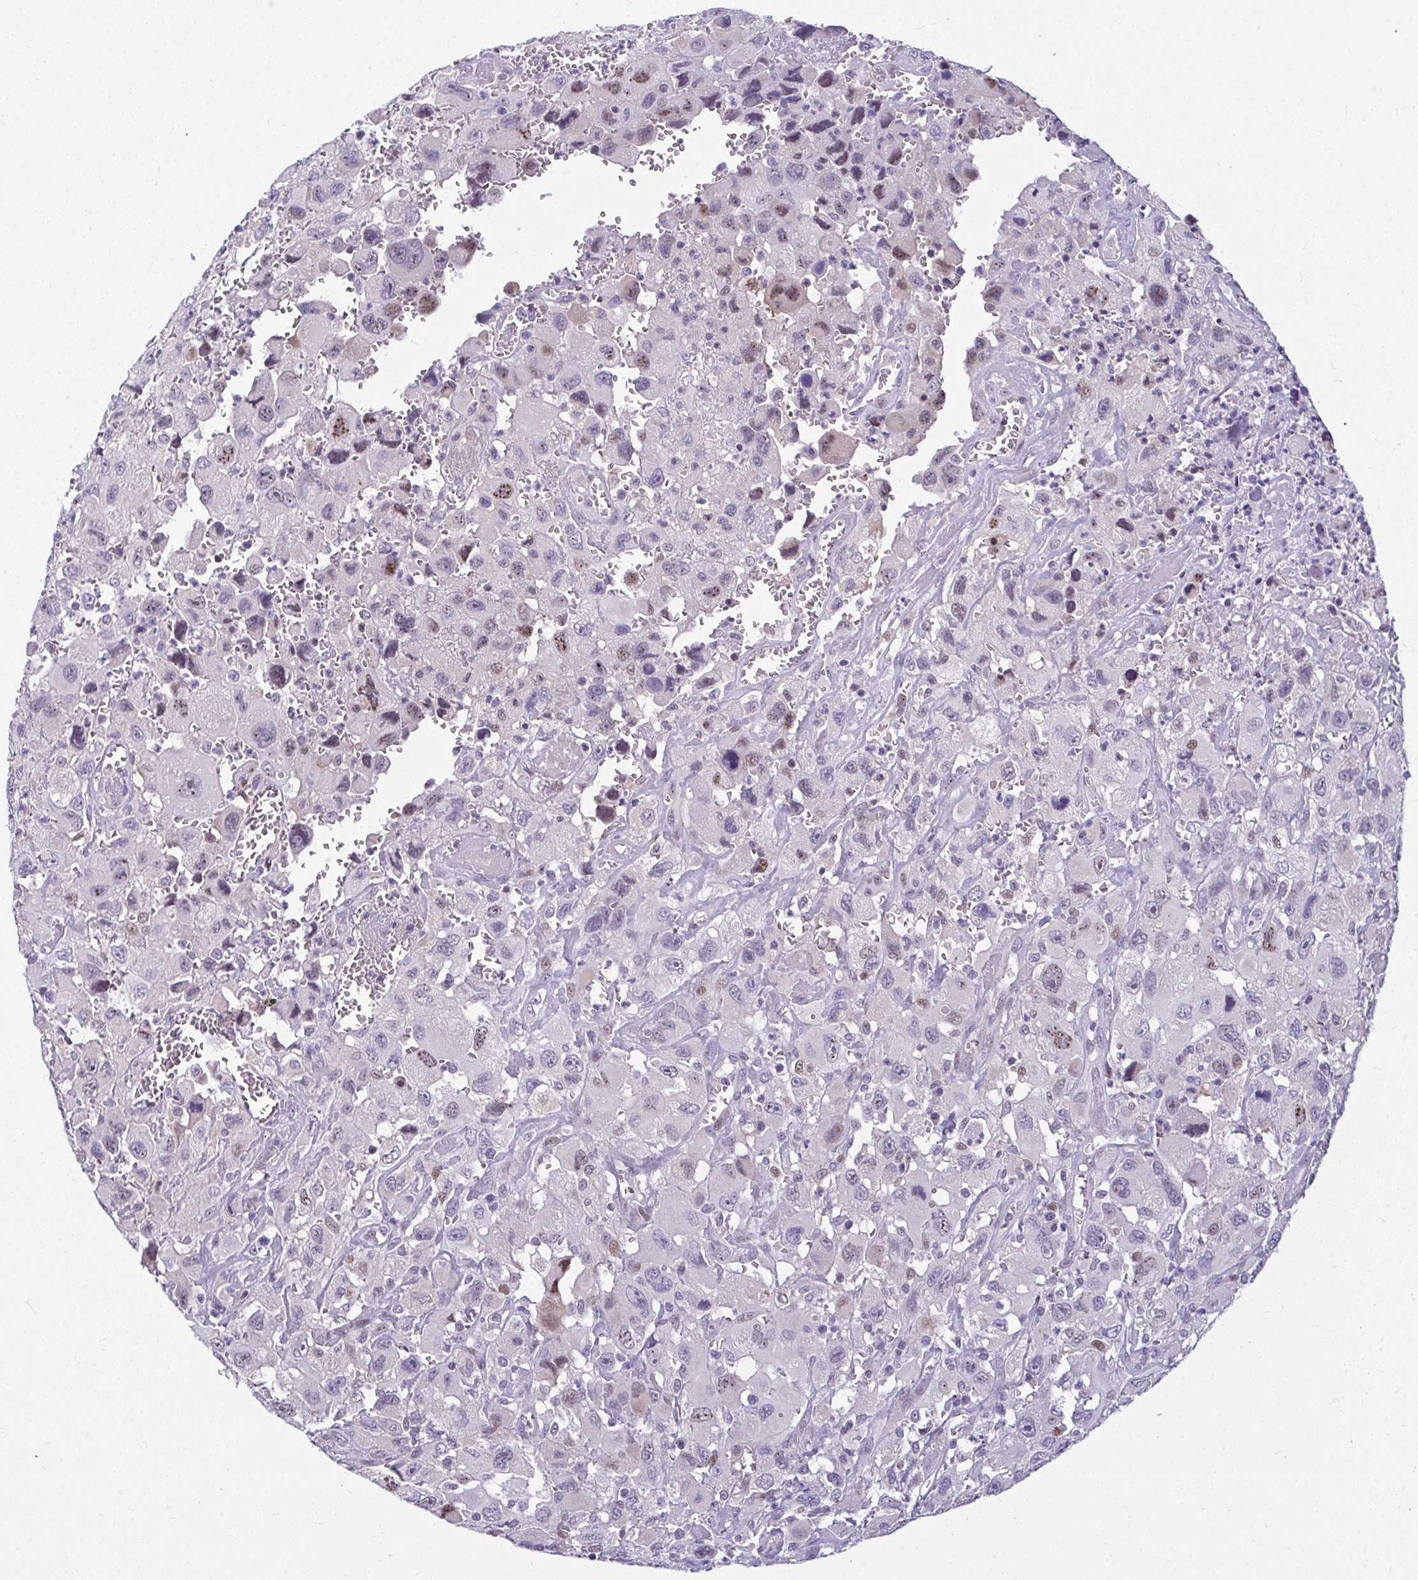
{"staining": {"intensity": "weak", "quantity": "<25%", "location": "nuclear"}, "tissue": "head and neck cancer", "cell_type": "Tumor cells", "image_type": "cancer", "snomed": [{"axis": "morphology", "description": "Squamous cell carcinoma, NOS"}, {"axis": "morphology", "description": "Squamous cell carcinoma, metastatic, NOS"}, {"axis": "topography", "description": "Oral tissue"}, {"axis": "topography", "description": "Head-Neck"}], "caption": "There is no significant staining in tumor cells of head and neck cancer. (DAB IHC with hematoxylin counter stain).", "gene": "ODF1", "patient": {"sex": "female", "age": 85}}